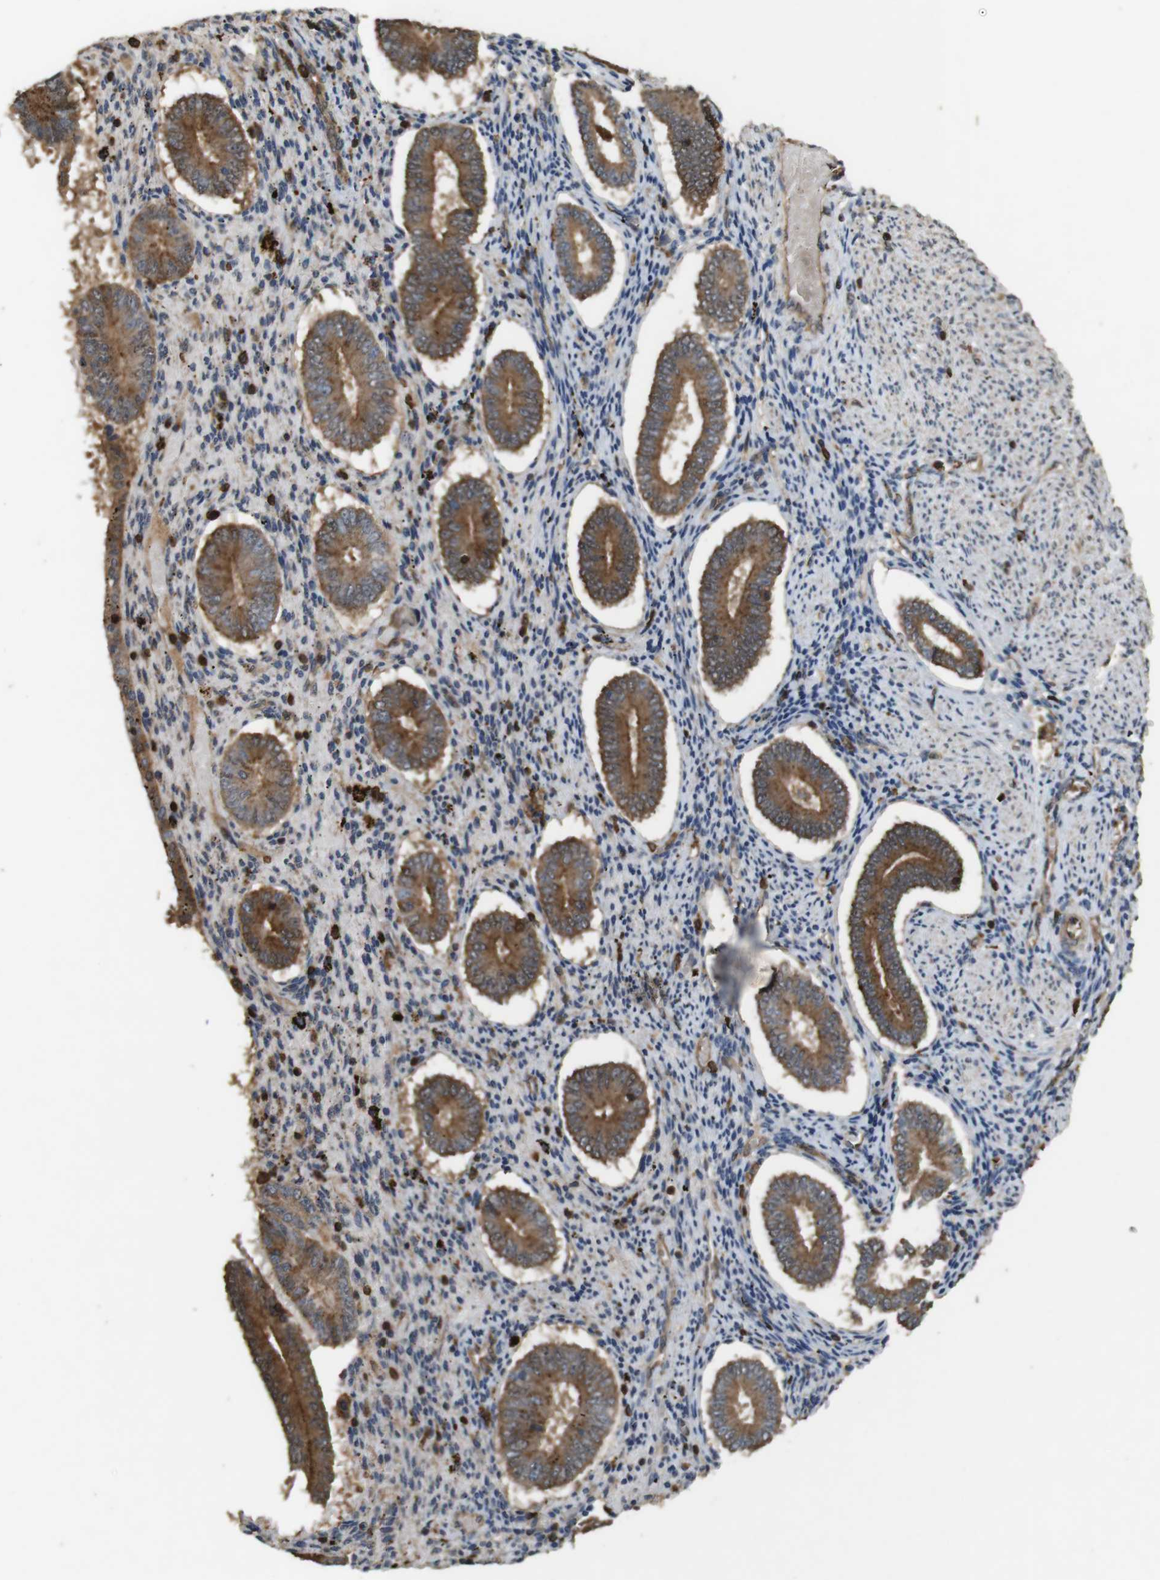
{"staining": {"intensity": "weak", "quantity": "<25%", "location": "cytoplasmic/membranous"}, "tissue": "endometrium", "cell_type": "Cells in endometrial stroma", "image_type": "normal", "snomed": [{"axis": "morphology", "description": "Normal tissue, NOS"}, {"axis": "topography", "description": "Endometrium"}], "caption": "Immunohistochemistry of normal human endometrium displays no staining in cells in endometrial stroma.", "gene": "BAG4", "patient": {"sex": "female", "age": 42}}